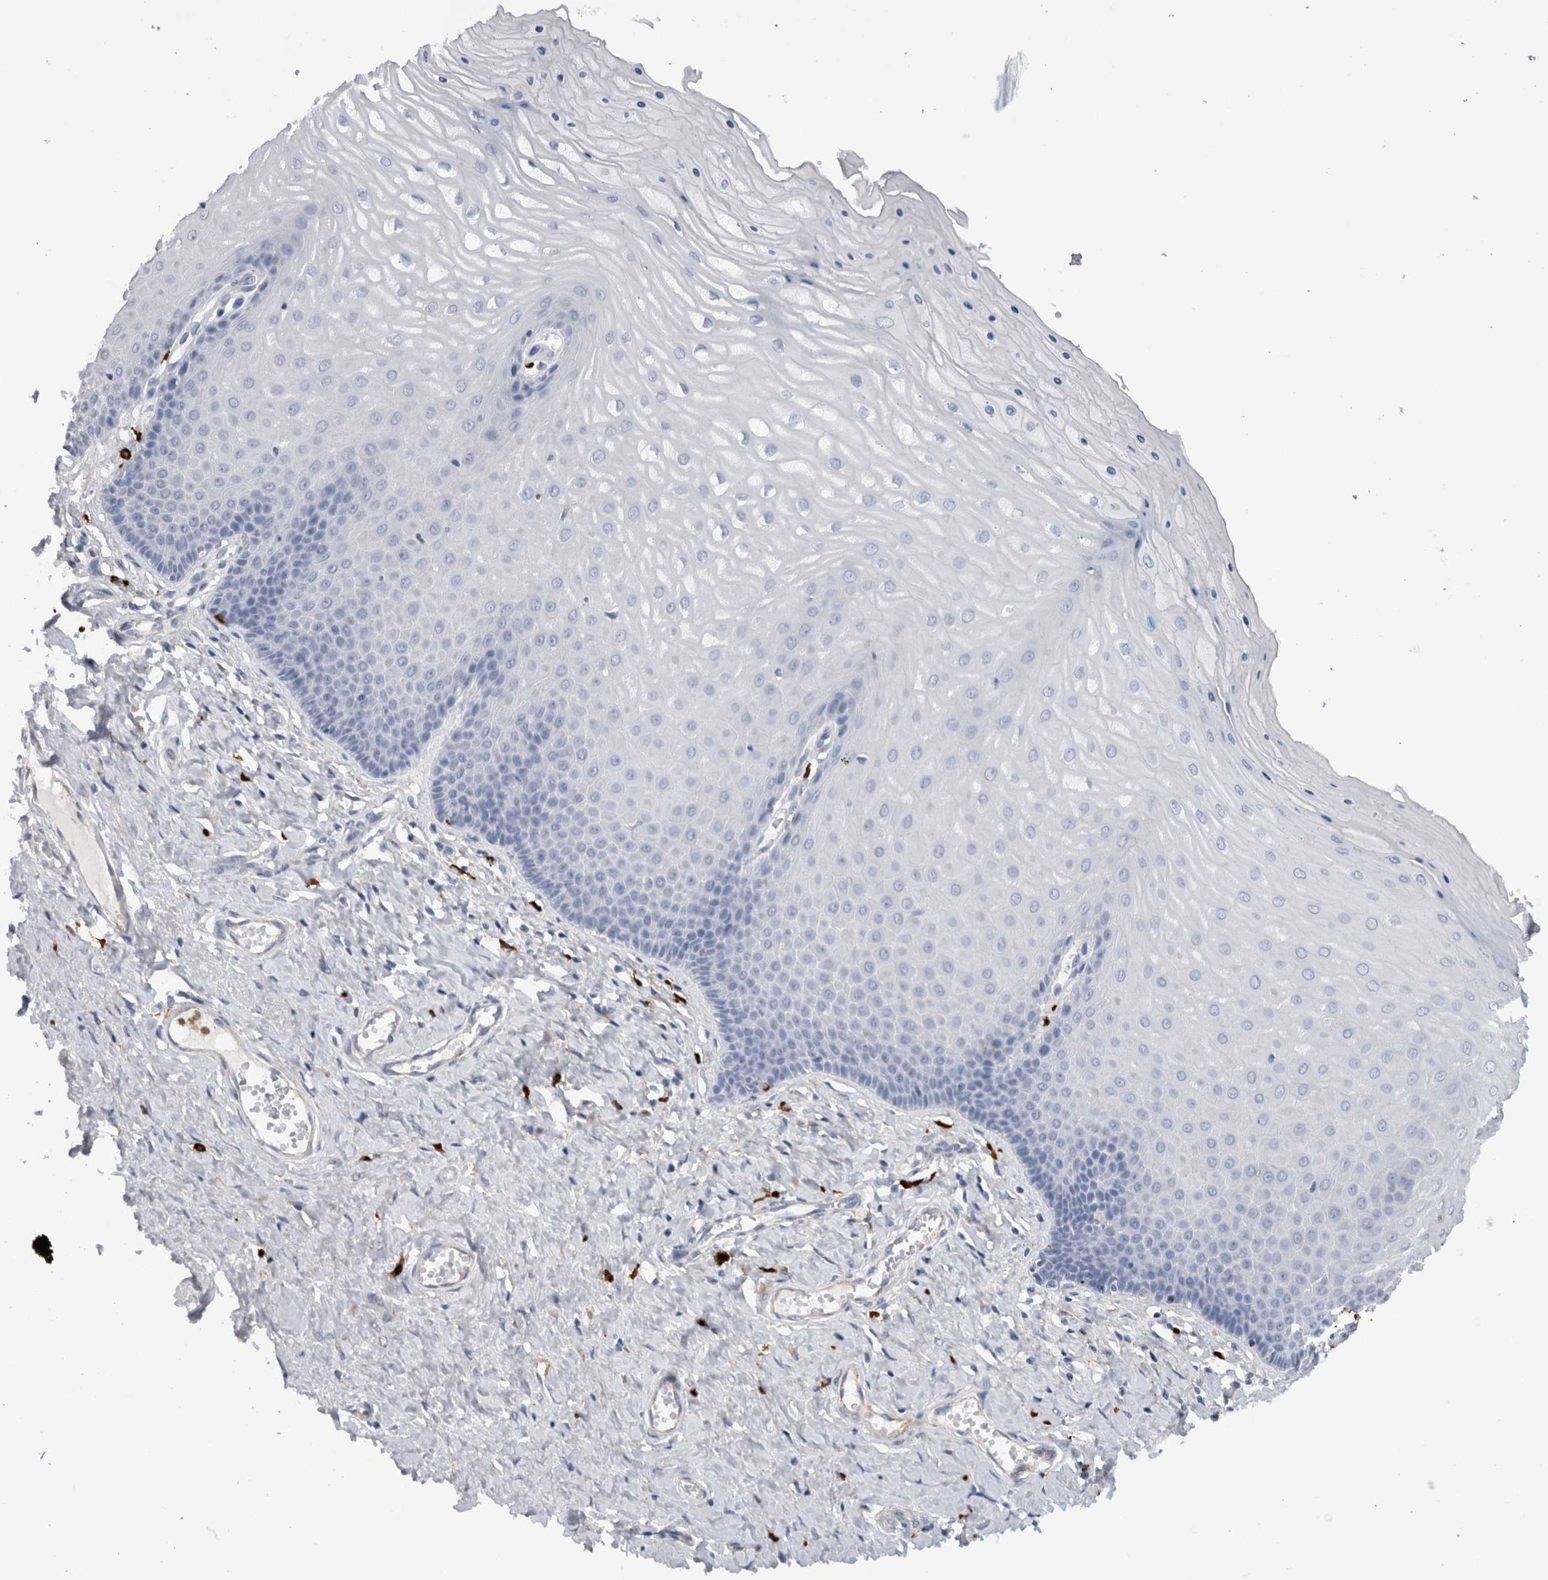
{"staining": {"intensity": "negative", "quantity": "none", "location": "none"}, "tissue": "cervix", "cell_type": "Squamous epithelial cells", "image_type": "normal", "snomed": [{"axis": "morphology", "description": "Normal tissue, NOS"}, {"axis": "topography", "description": "Cervix"}], "caption": "High magnification brightfield microscopy of unremarkable cervix stained with DAB (3,3'-diaminobenzidine) (brown) and counterstained with hematoxylin (blue): squamous epithelial cells show no significant expression.", "gene": "CD63", "patient": {"sex": "female", "age": 55}}